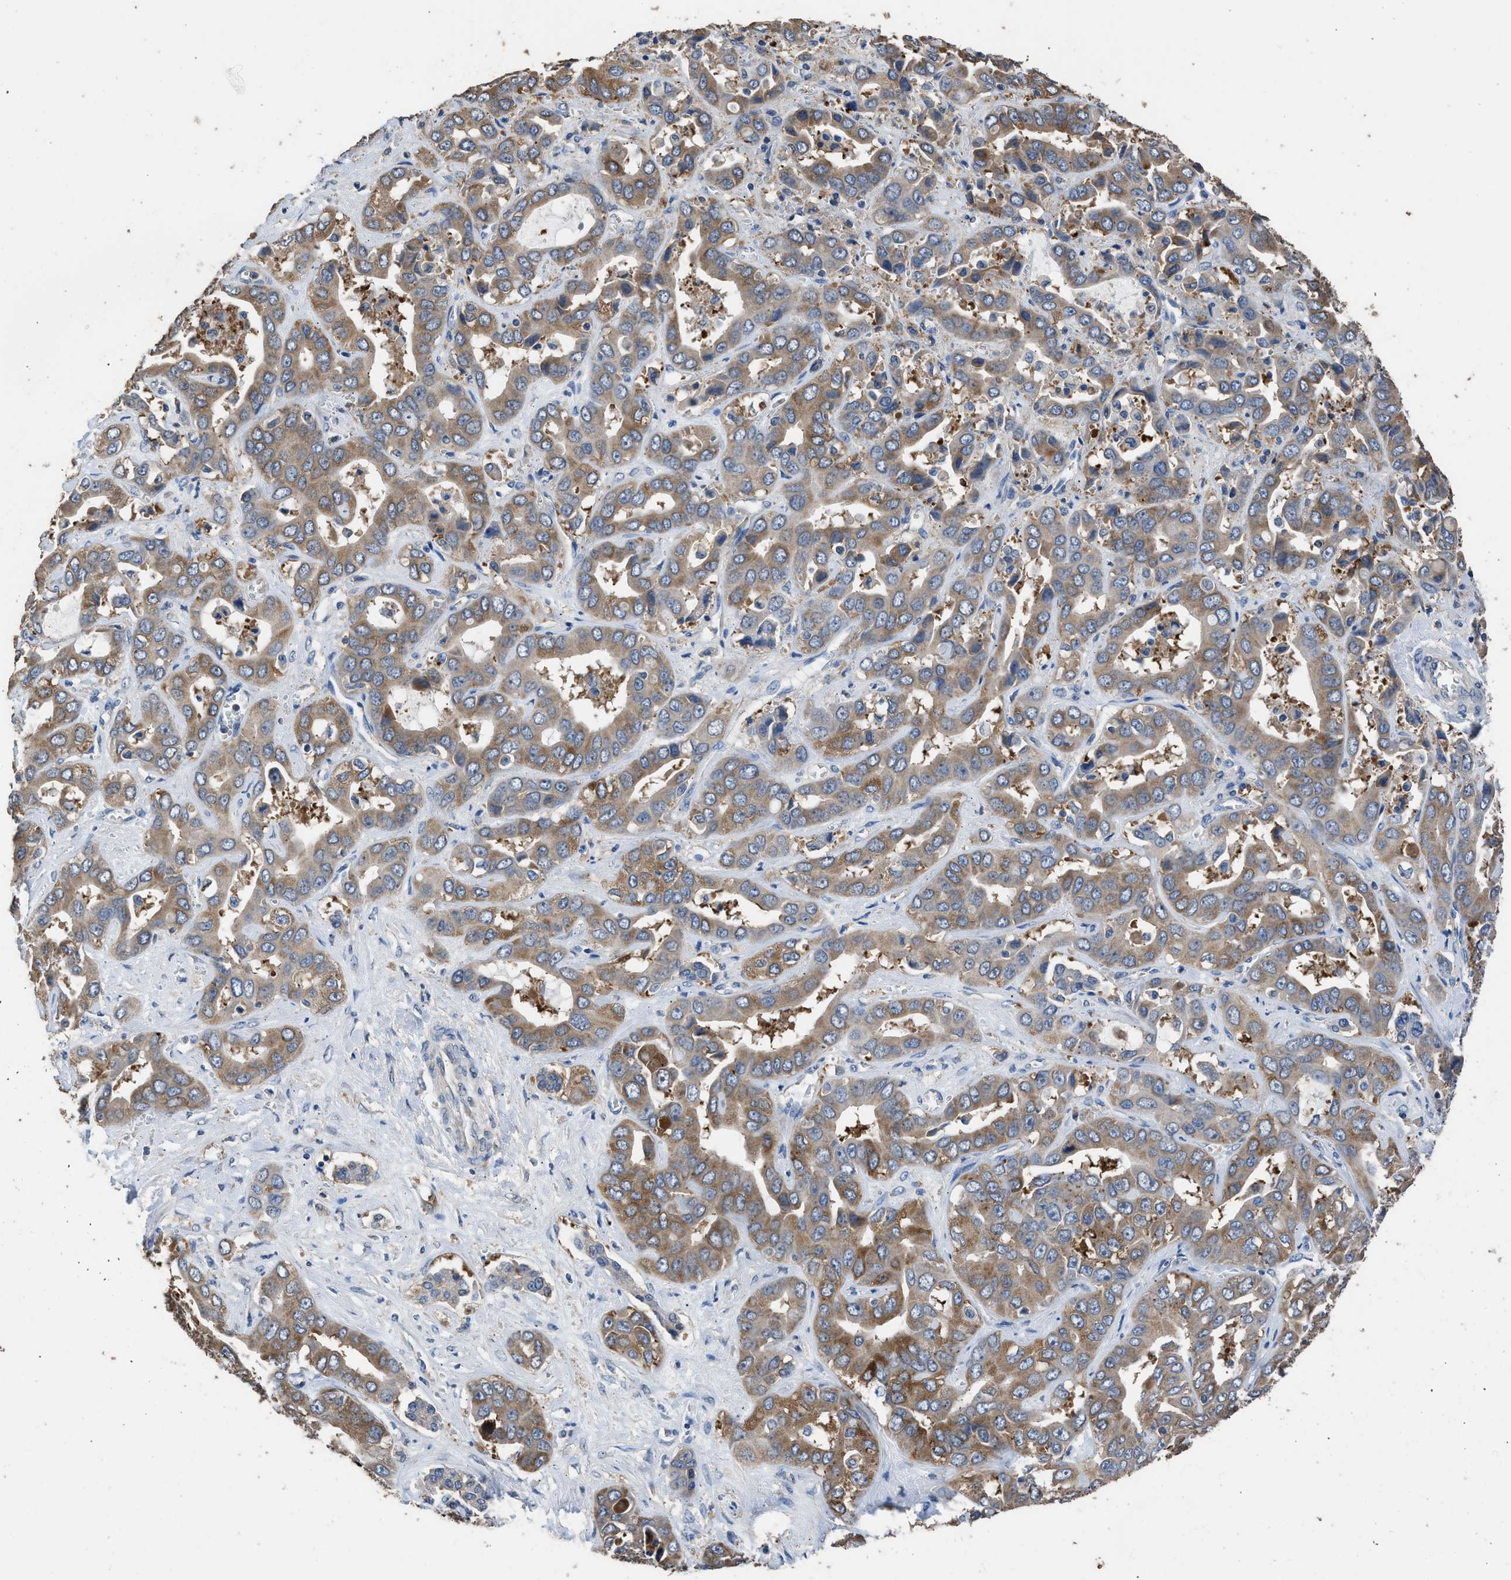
{"staining": {"intensity": "moderate", "quantity": ">75%", "location": "cytoplasmic/membranous"}, "tissue": "liver cancer", "cell_type": "Tumor cells", "image_type": "cancer", "snomed": [{"axis": "morphology", "description": "Cholangiocarcinoma"}, {"axis": "topography", "description": "Liver"}], "caption": "Protein expression analysis of human liver cancer reveals moderate cytoplasmic/membranous staining in approximately >75% of tumor cells. The staining was performed using DAB, with brown indicating positive protein expression. Nuclei are stained blue with hematoxylin.", "gene": "ITSN1", "patient": {"sex": "female", "age": 52}}